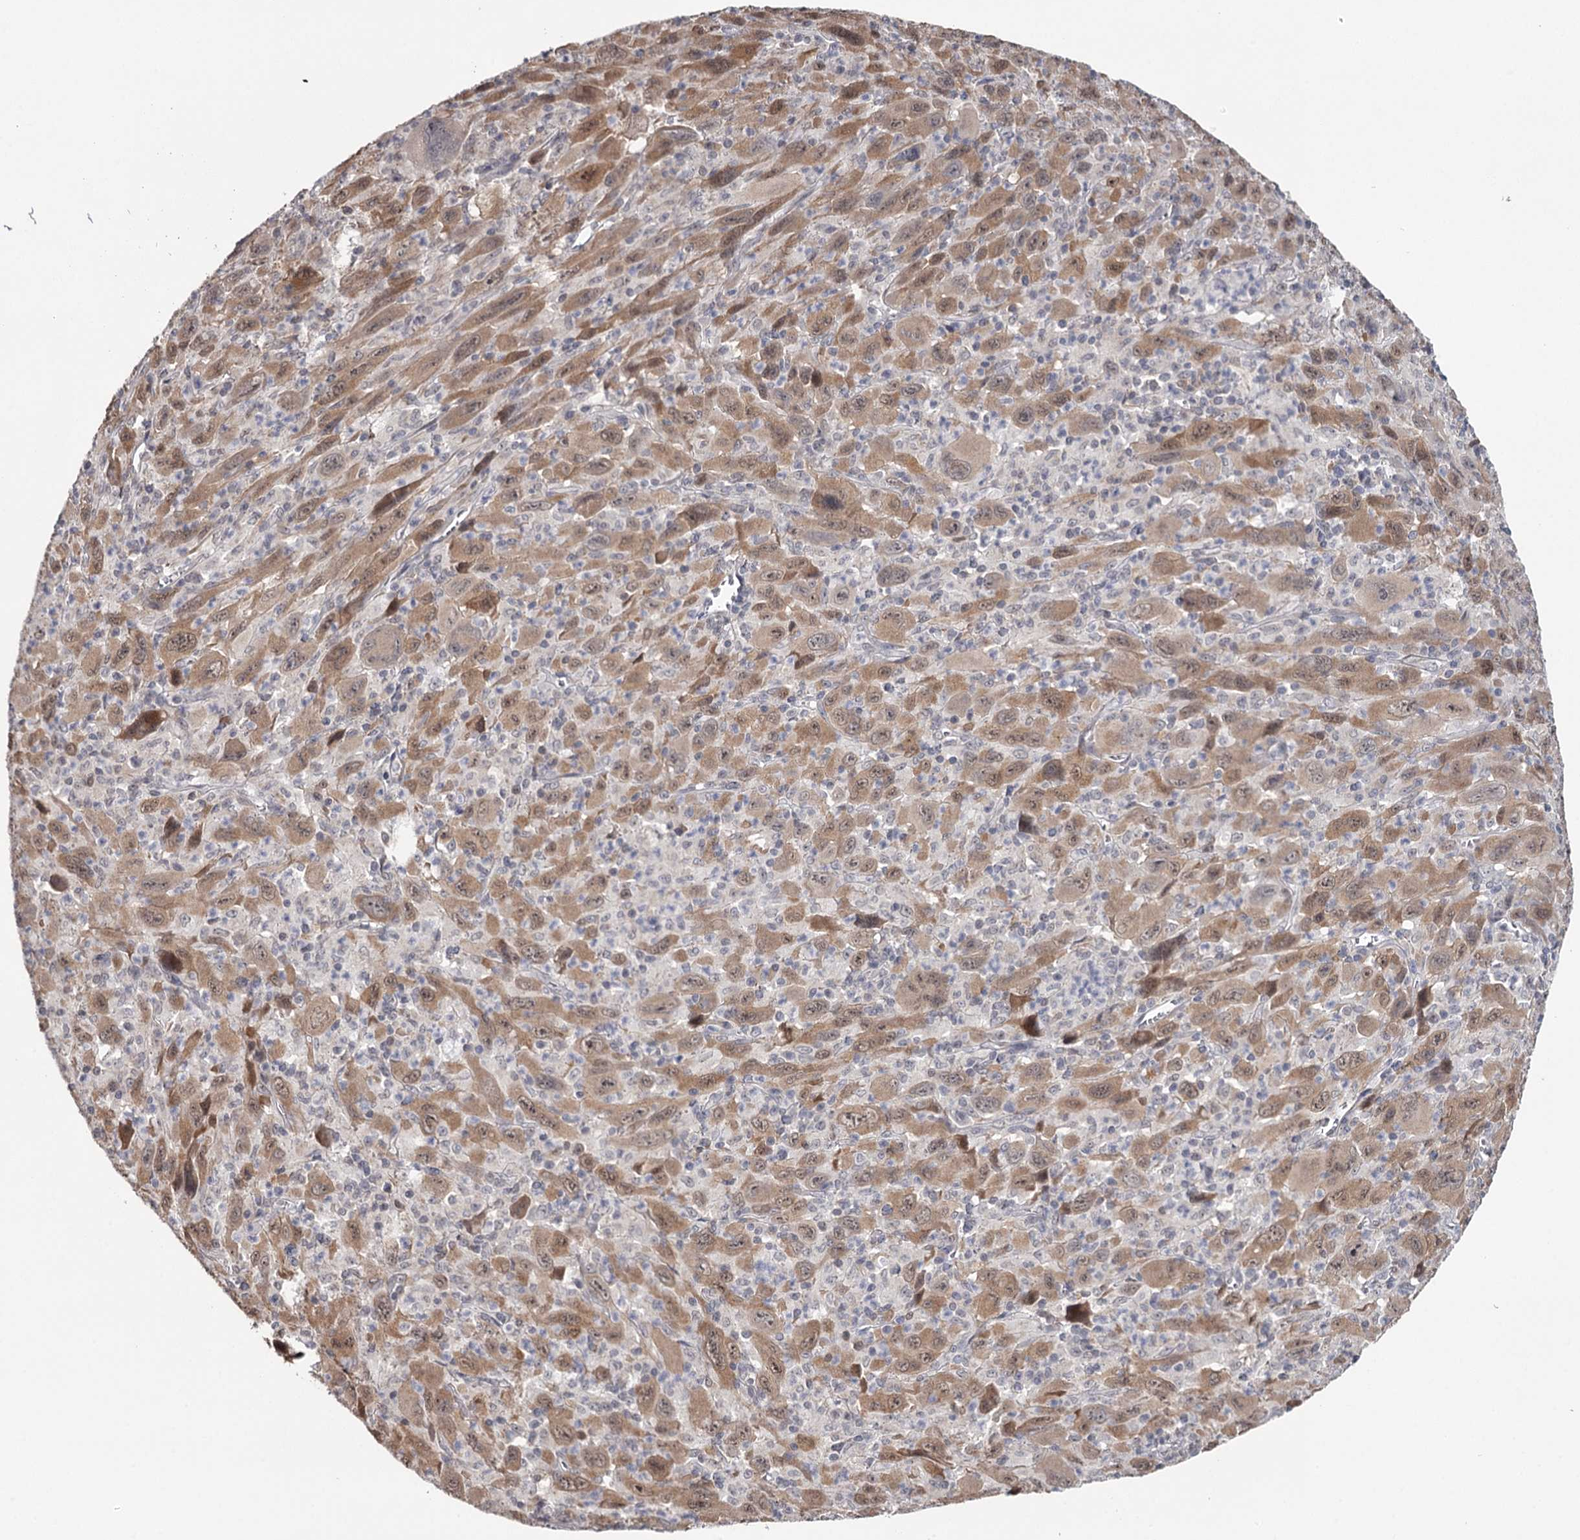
{"staining": {"intensity": "moderate", "quantity": ">75%", "location": "cytoplasmic/membranous,nuclear"}, "tissue": "melanoma", "cell_type": "Tumor cells", "image_type": "cancer", "snomed": [{"axis": "morphology", "description": "Malignant melanoma, Metastatic site"}, {"axis": "topography", "description": "Skin"}], "caption": "Protein staining of melanoma tissue shows moderate cytoplasmic/membranous and nuclear positivity in about >75% of tumor cells.", "gene": "GTSF1", "patient": {"sex": "female", "age": 56}}